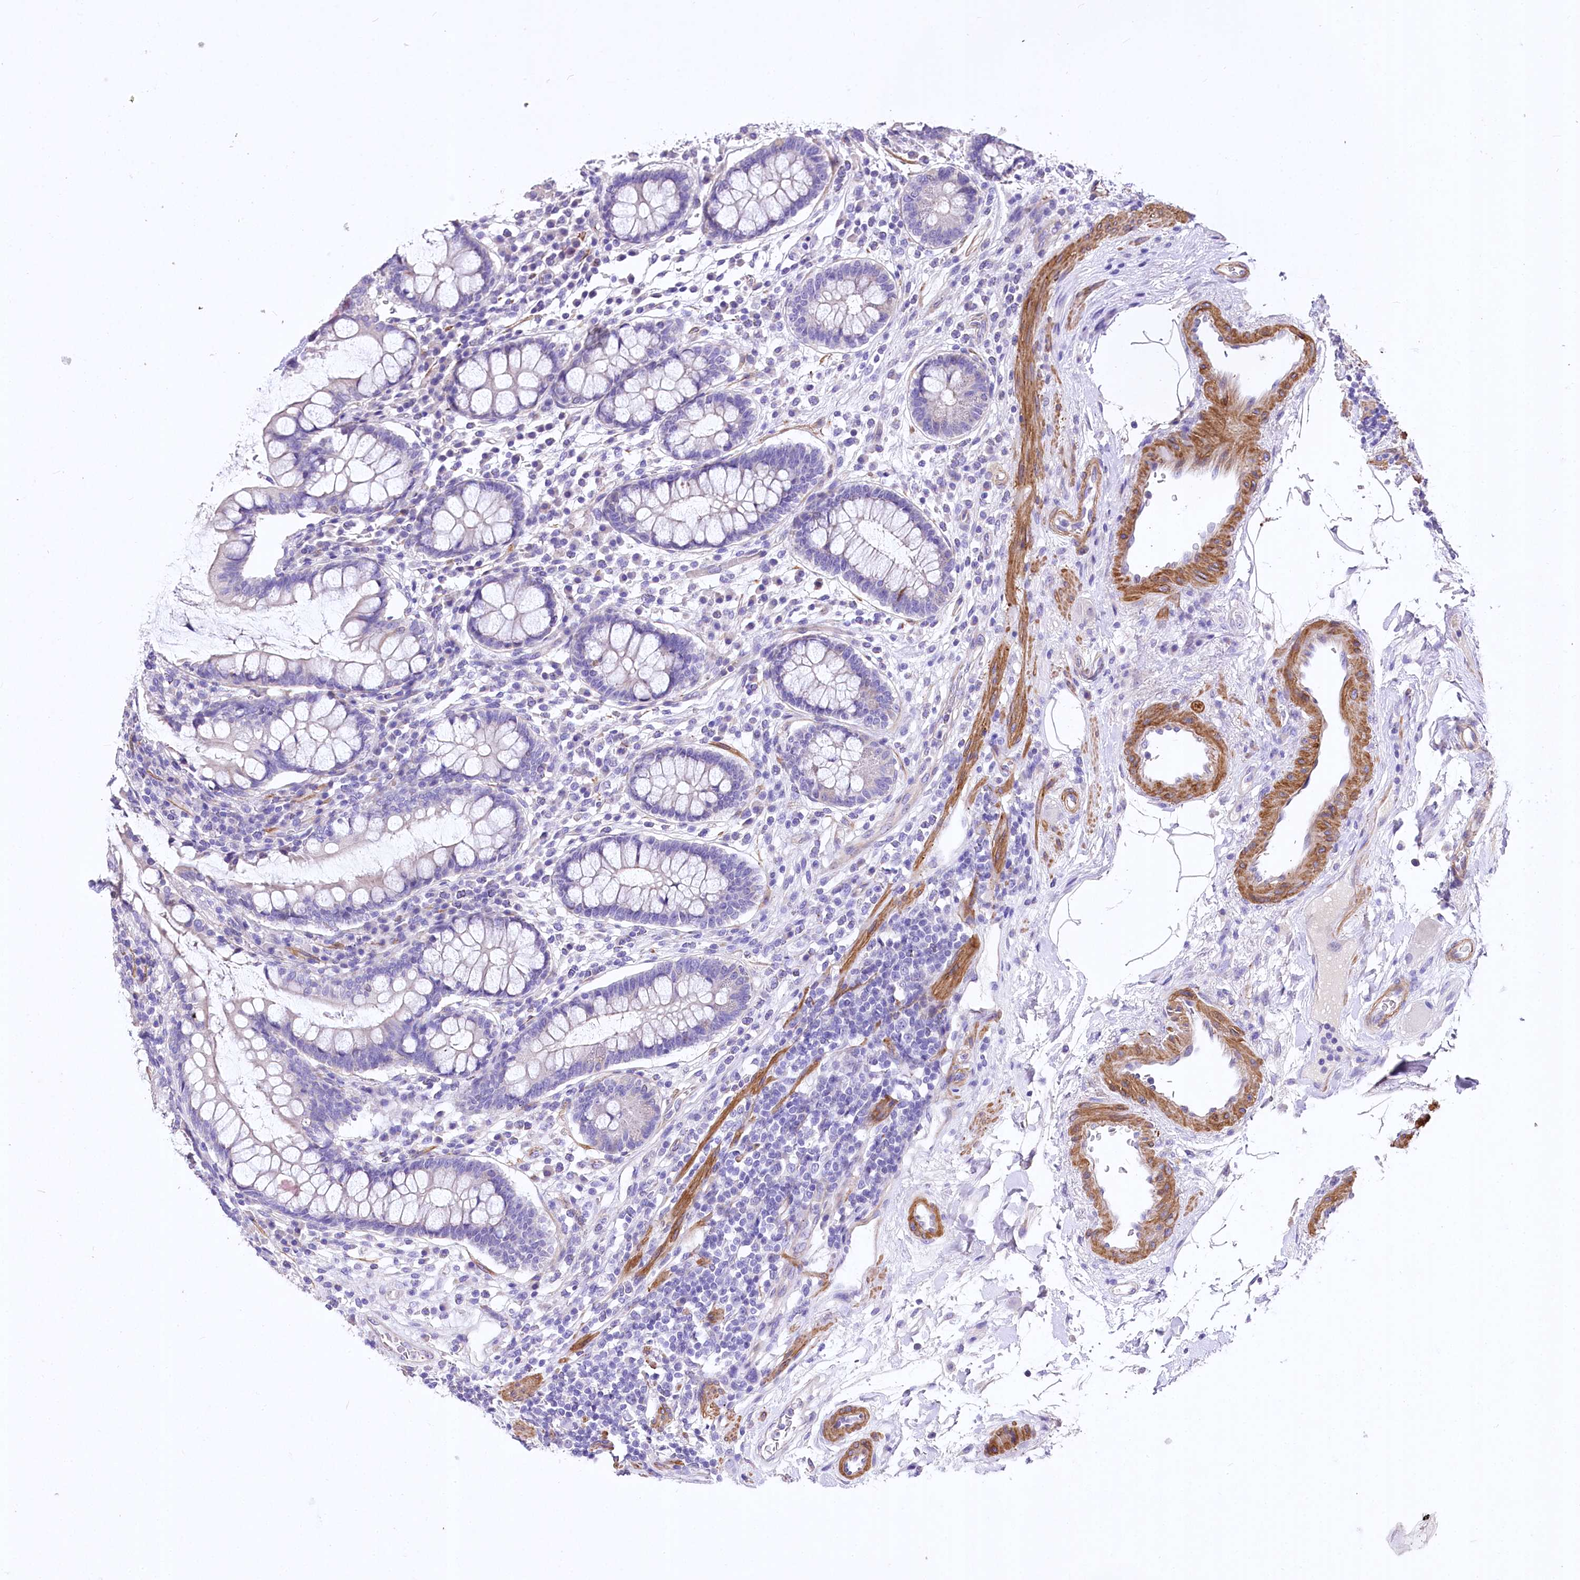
{"staining": {"intensity": "moderate", "quantity": ">75%", "location": "cytoplasmic/membranous"}, "tissue": "colon", "cell_type": "Endothelial cells", "image_type": "normal", "snomed": [{"axis": "morphology", "description": "Normal tissue, NOS"}, {"axis": "topography", "description": "Colon"}], "caption": "The immunohistochemical stain labels moderate cytoplasmic/membranous positivity in endothelial cells of benign colon.", "gene": "RDH16", "patient": {"sex": "female", "age": 79}}